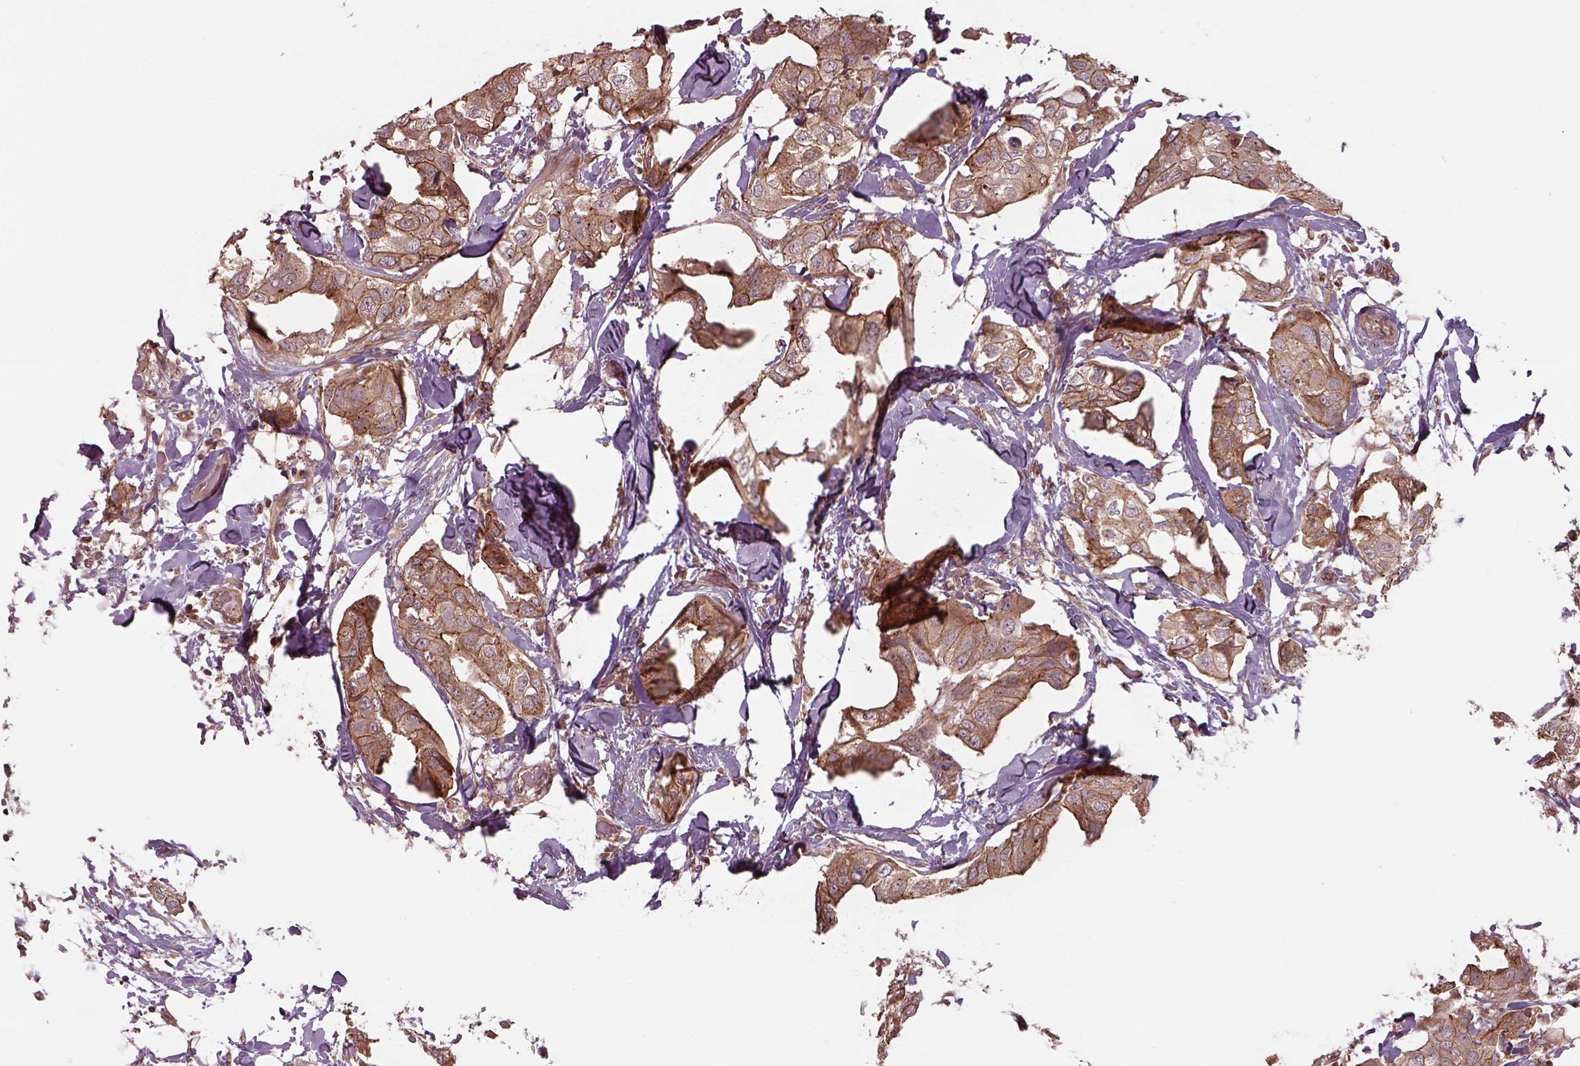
{"staining": {"intensity": "moderate", "quantity": ">75%", "location": "cytoplasmic/membranous"}, "tissue": "breast cancer", "cell_type": "Tumor cells", "image_type": "cancer", "snomed": [{"axis": "morphology", "description": "Normal tissue, NOS"}, {"axis": "morphology", "description": "Duct carcinoma"}, {"axis": "topography", "description": "Breast"}], "caption": "High-power microscopy captured an IHC micrograph of invasive ductal carcinoma (breast), revealing moderate cytoplasmic/membranous positivity in approximately >75% of tumor cells.", "gene": "CHMP3", "patient": {"sex": "female", "age": 40}}